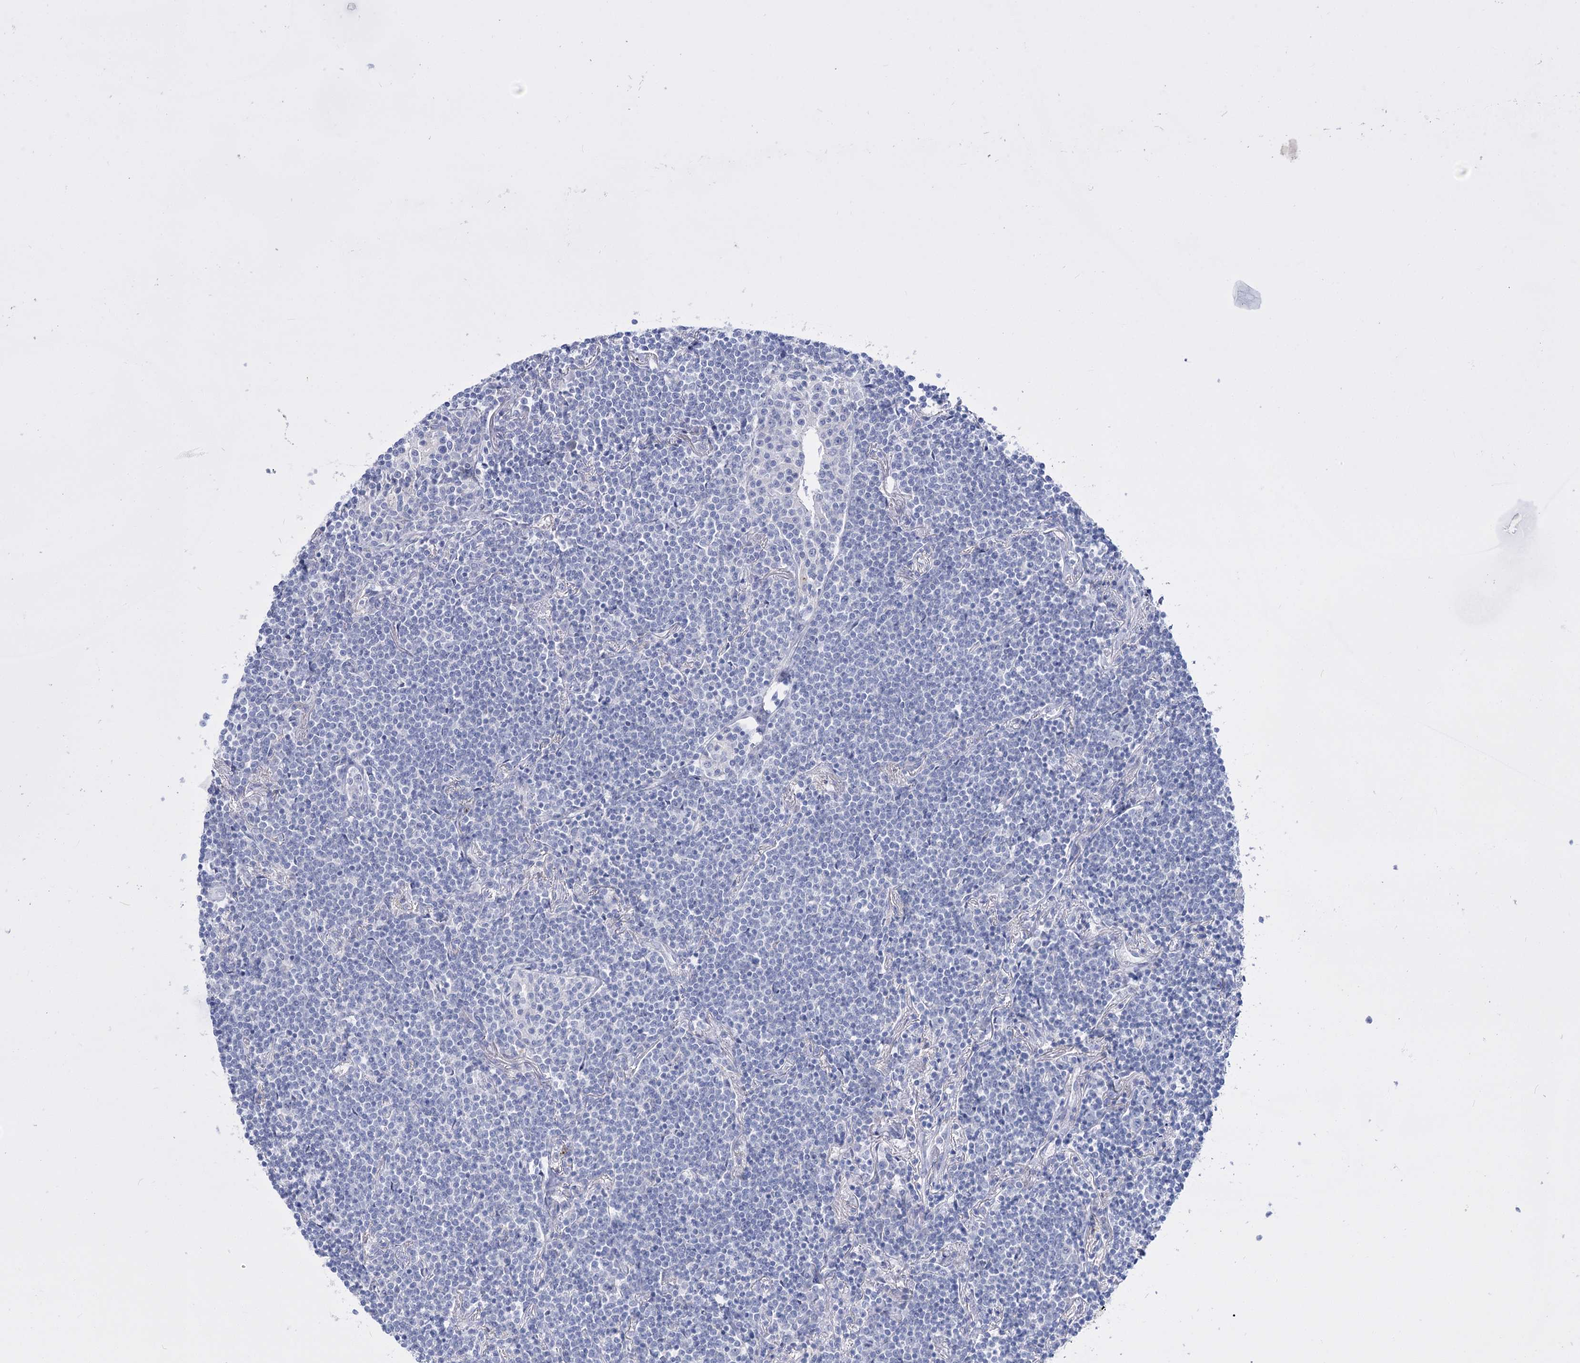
{"staining": {"intensity": "negative", "quantity": "none", "location": "none"}, "tissue": "lymphoma", "cell_type": "Tumor cells", "image_type": "cancer", "snomed": [{"axis": "morphology", "description": "Malignant lymphoma, non-Hodgkin's type, Low grade"}, {"axis": "topography", "description": "Lung"}], "caption": "This is an immunohistochemistry (IHC) image of human lymphoma. There is no staining in tumor cells.", "gene": "LRRC34", "patient": {"sex": "female", "age": 71}}